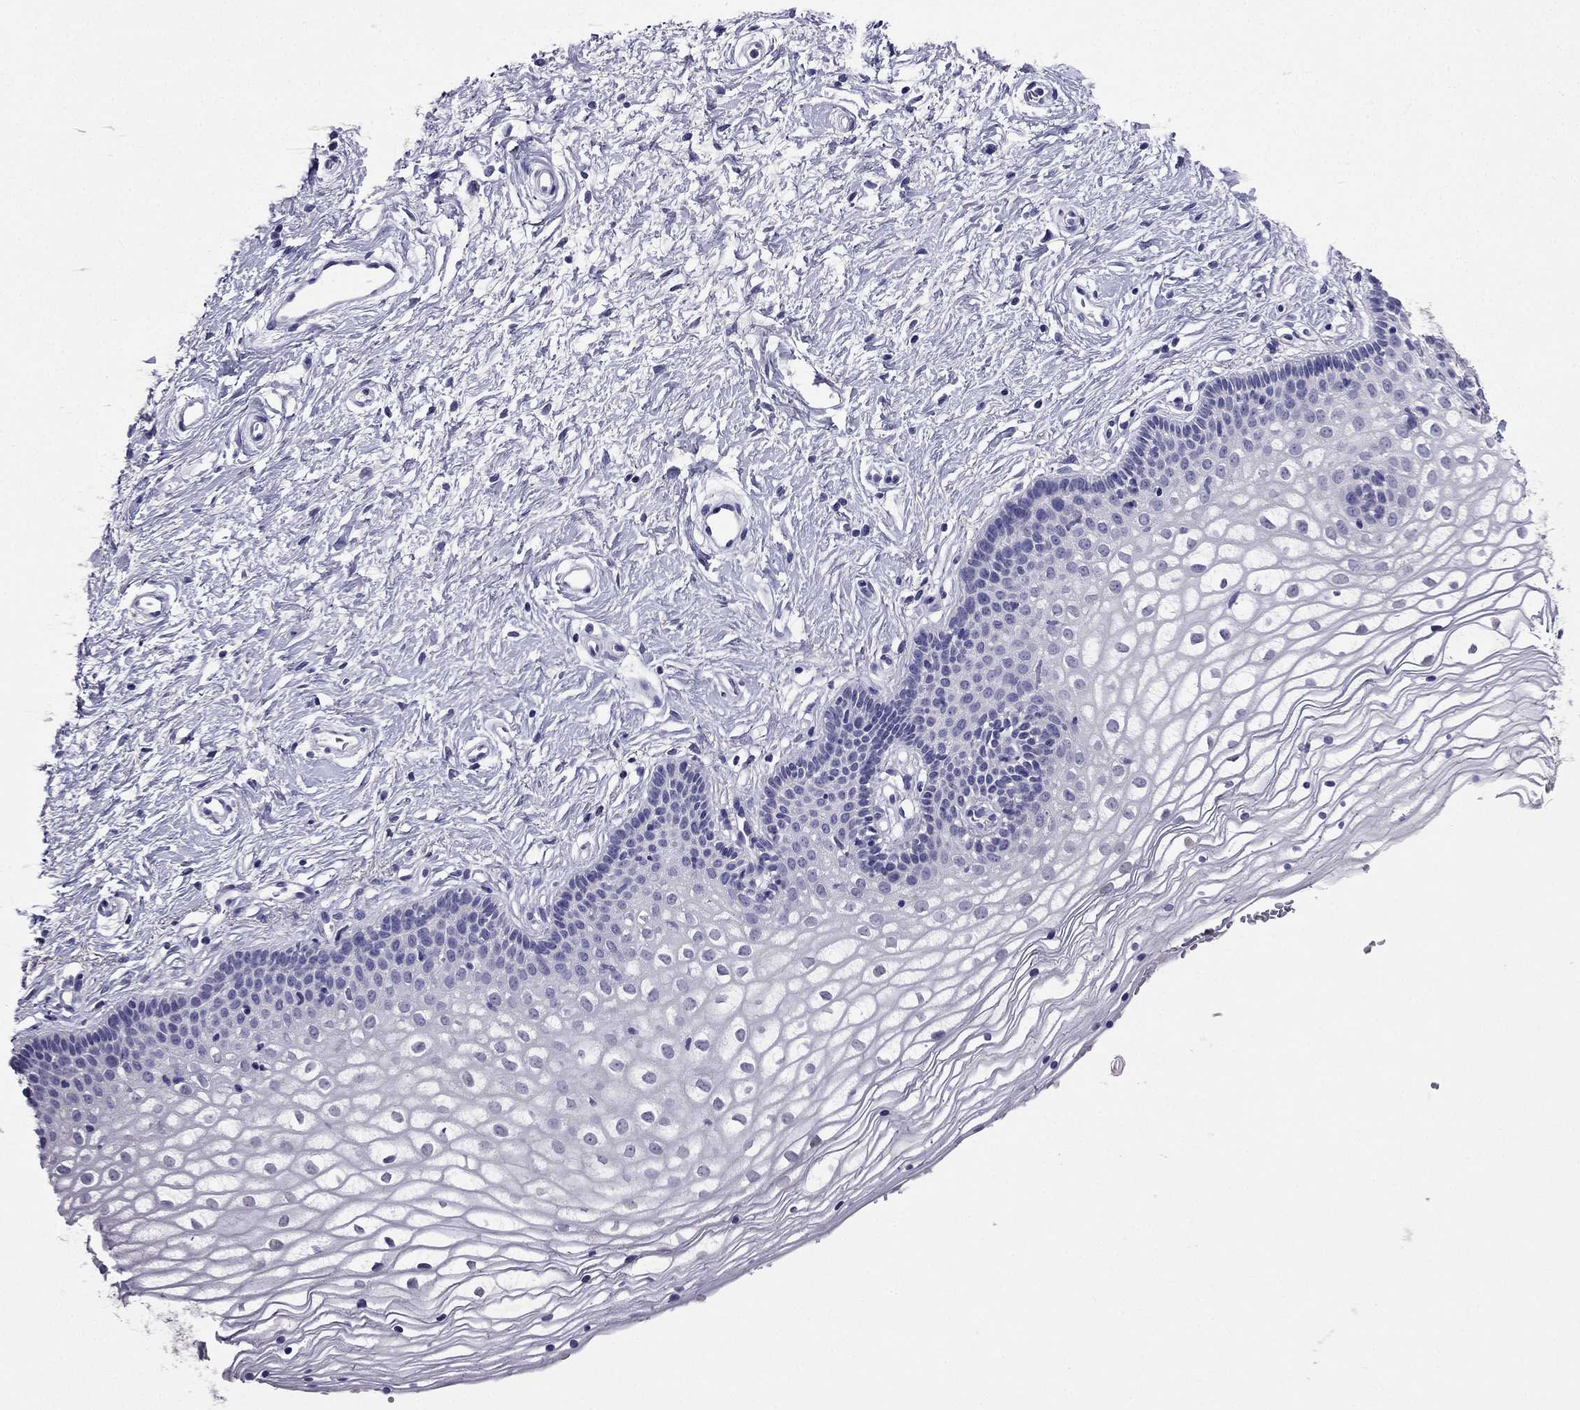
{"staining": {"intensity": "negative", "quantity": "none", "location": "none"}, "tissue": "vagina", "cell_type": "Squamous epithelial cells", "image_type": "normal", "snomed": [{"axis": "morphology", "description": "Normal tissue, NOS"}, {"axis": "topography", "description": "Vagina"}], "caption": "DAB (3,3'-diaminobenzidine) immunohistochemical staining of normal vagina displays no significant staining in squamous epithelial cells. (Brightfield microscopy of DAB IHC at high magnification).", "gene": "ARID3A", "patient": {"sex": "female", "age": 36}}